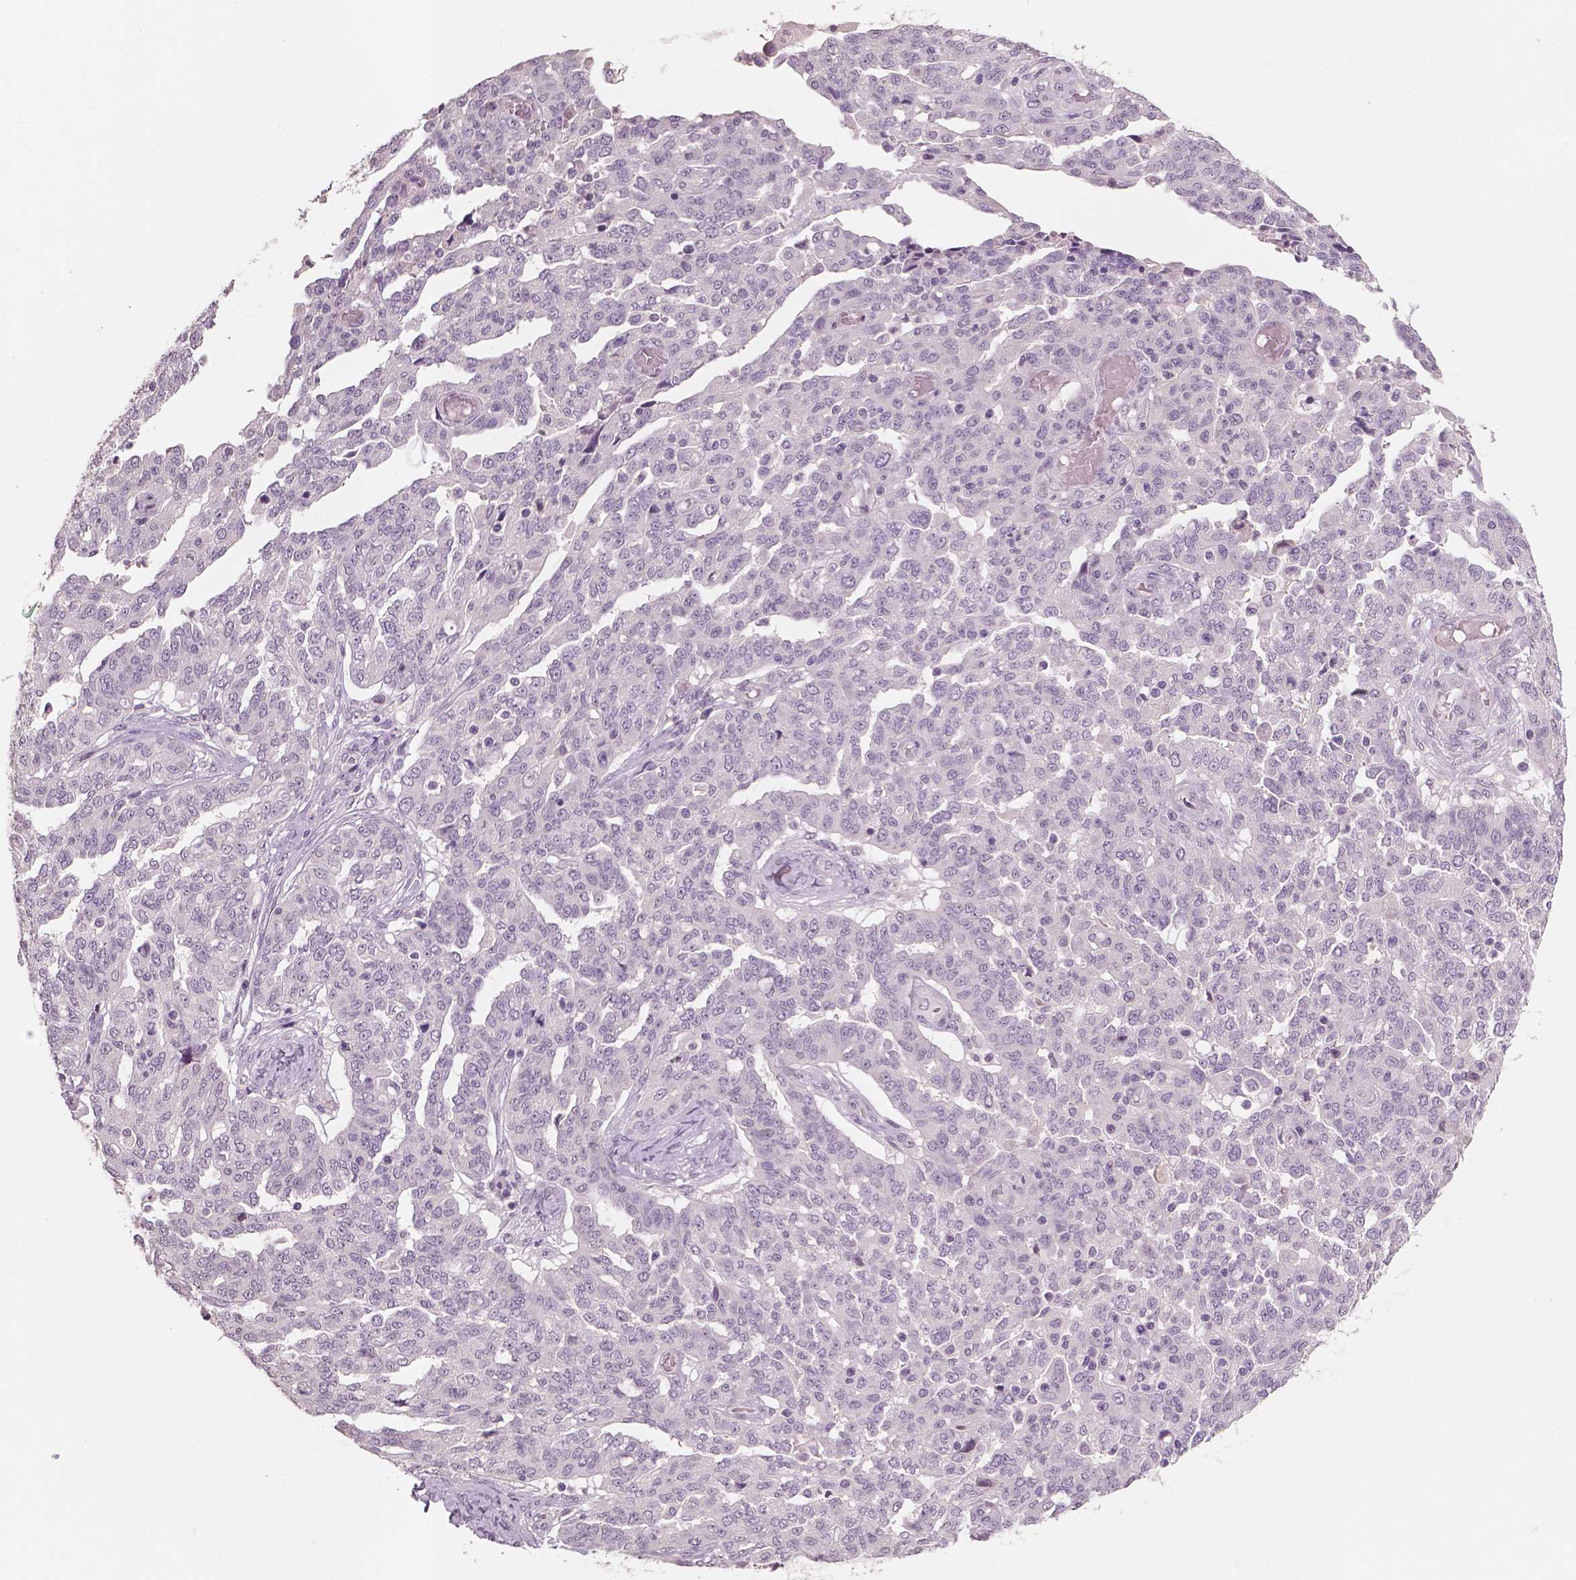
{"staining": {"intensity": "negative", "quantity": "none", "location": "none"}, "tissue": "ovarian cancer", "cell_type": "Tumor cells", "image_type": "cancer", "snomed": [{"axis": "morphology", "description": "Cystadenocarcinoma, serous, NOS"}, {"axis": "topography", "description": "Ovary"}], "caption": "Serous cystadenocarcinoma (ovarian) was stained to show a protein in brown. There is no significant positivity in tumor cells.", "gene": "KIT", "patient": {"sex": "female", "age": 67}}